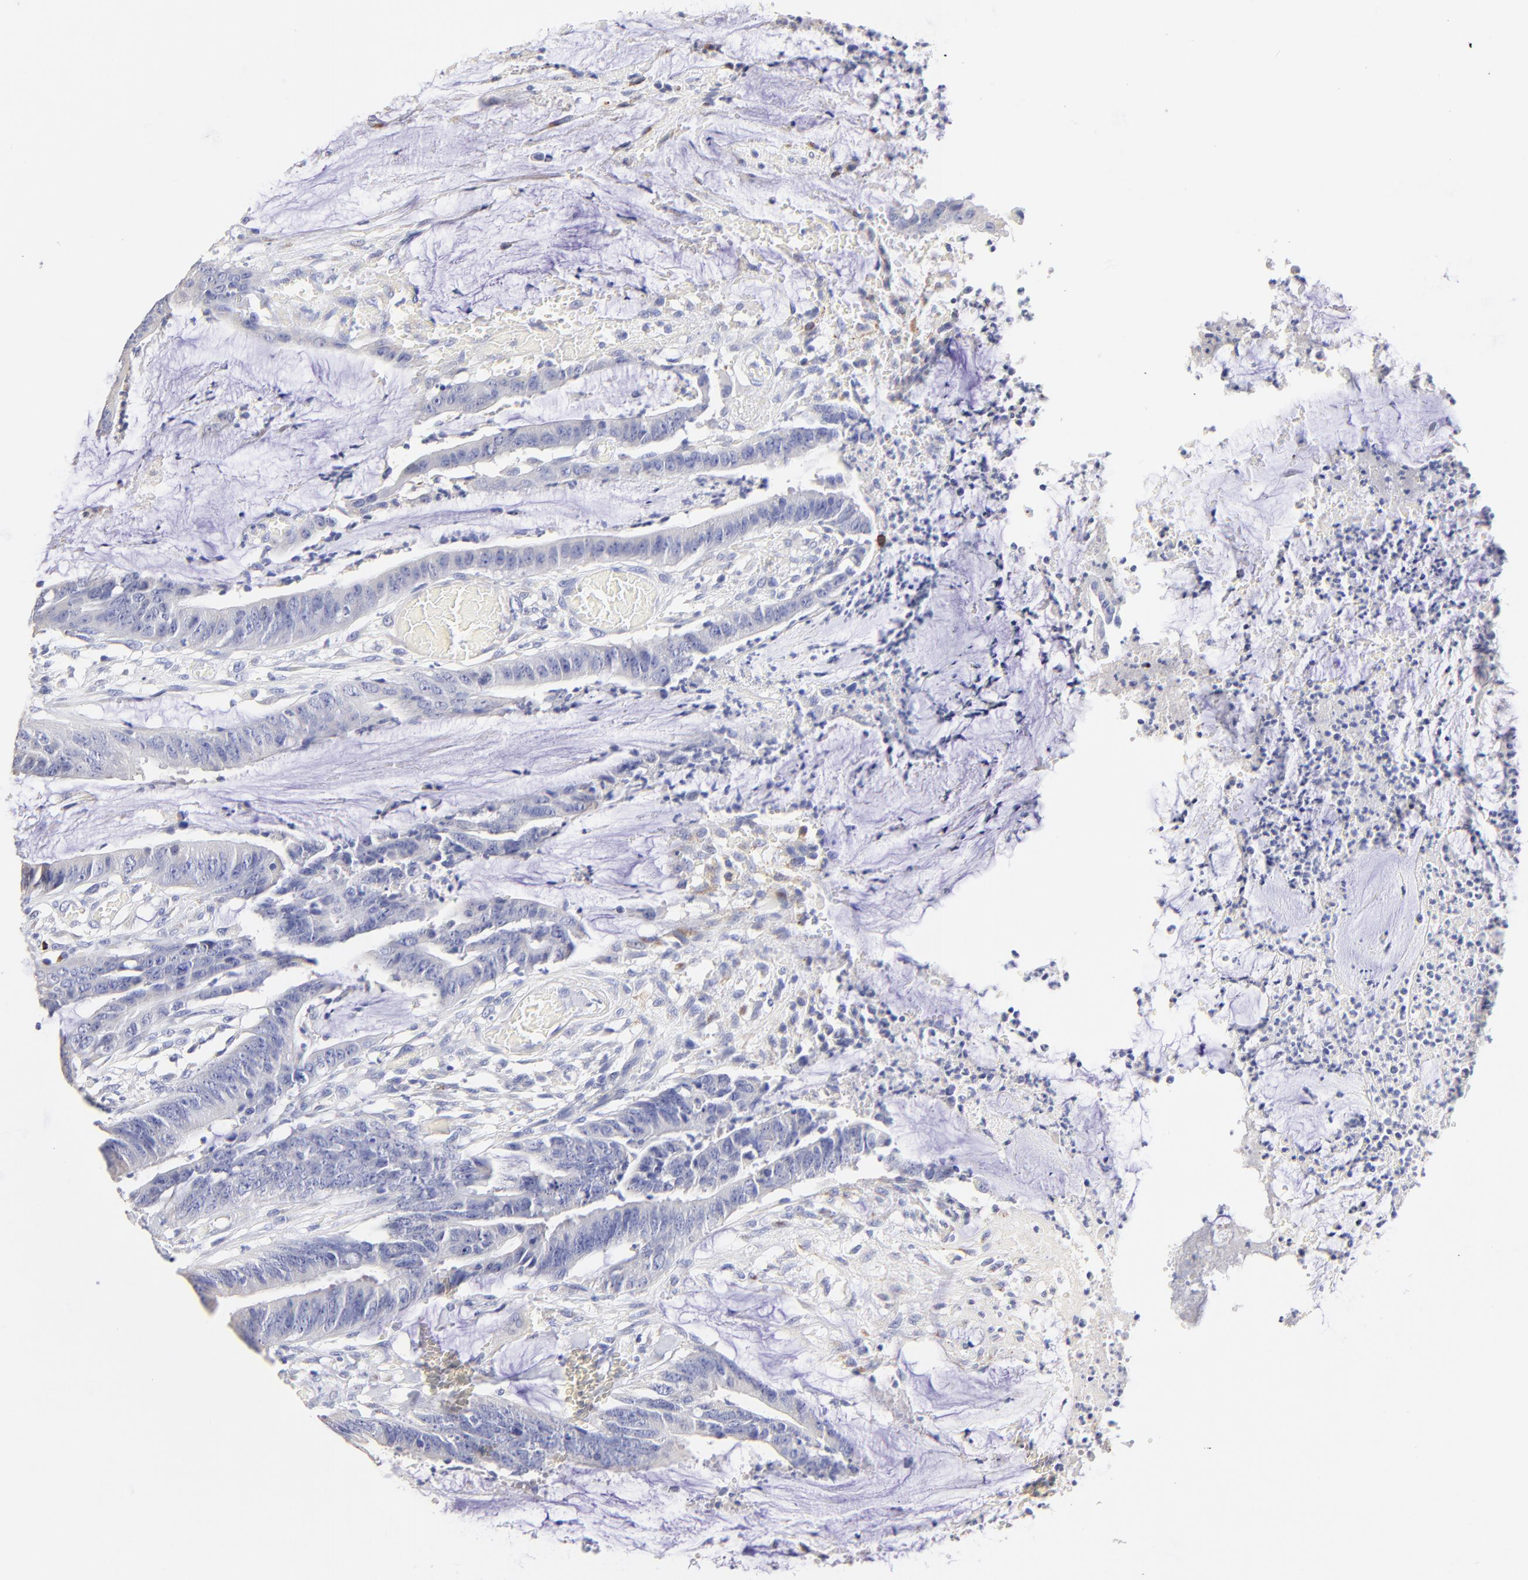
{"staining": {"intensity": "negative", "quantity": "none", "location": "none"}, "tissue": "colorectal cancer", "cell_type": "Tumor cells", "image_type": "cancer", "snomed": [{"axis": "morphology", "description": "Adenocarcinoma, NOS"}, {"axis": "topography", "description": "Rectum"}], "caption": "The IHC micrograph has no significant expression in tumor cells of adenocarcinoma (colorectal) tissue.", "gene": "ASB9", "patient": {"sex": "female", "age": 66}}